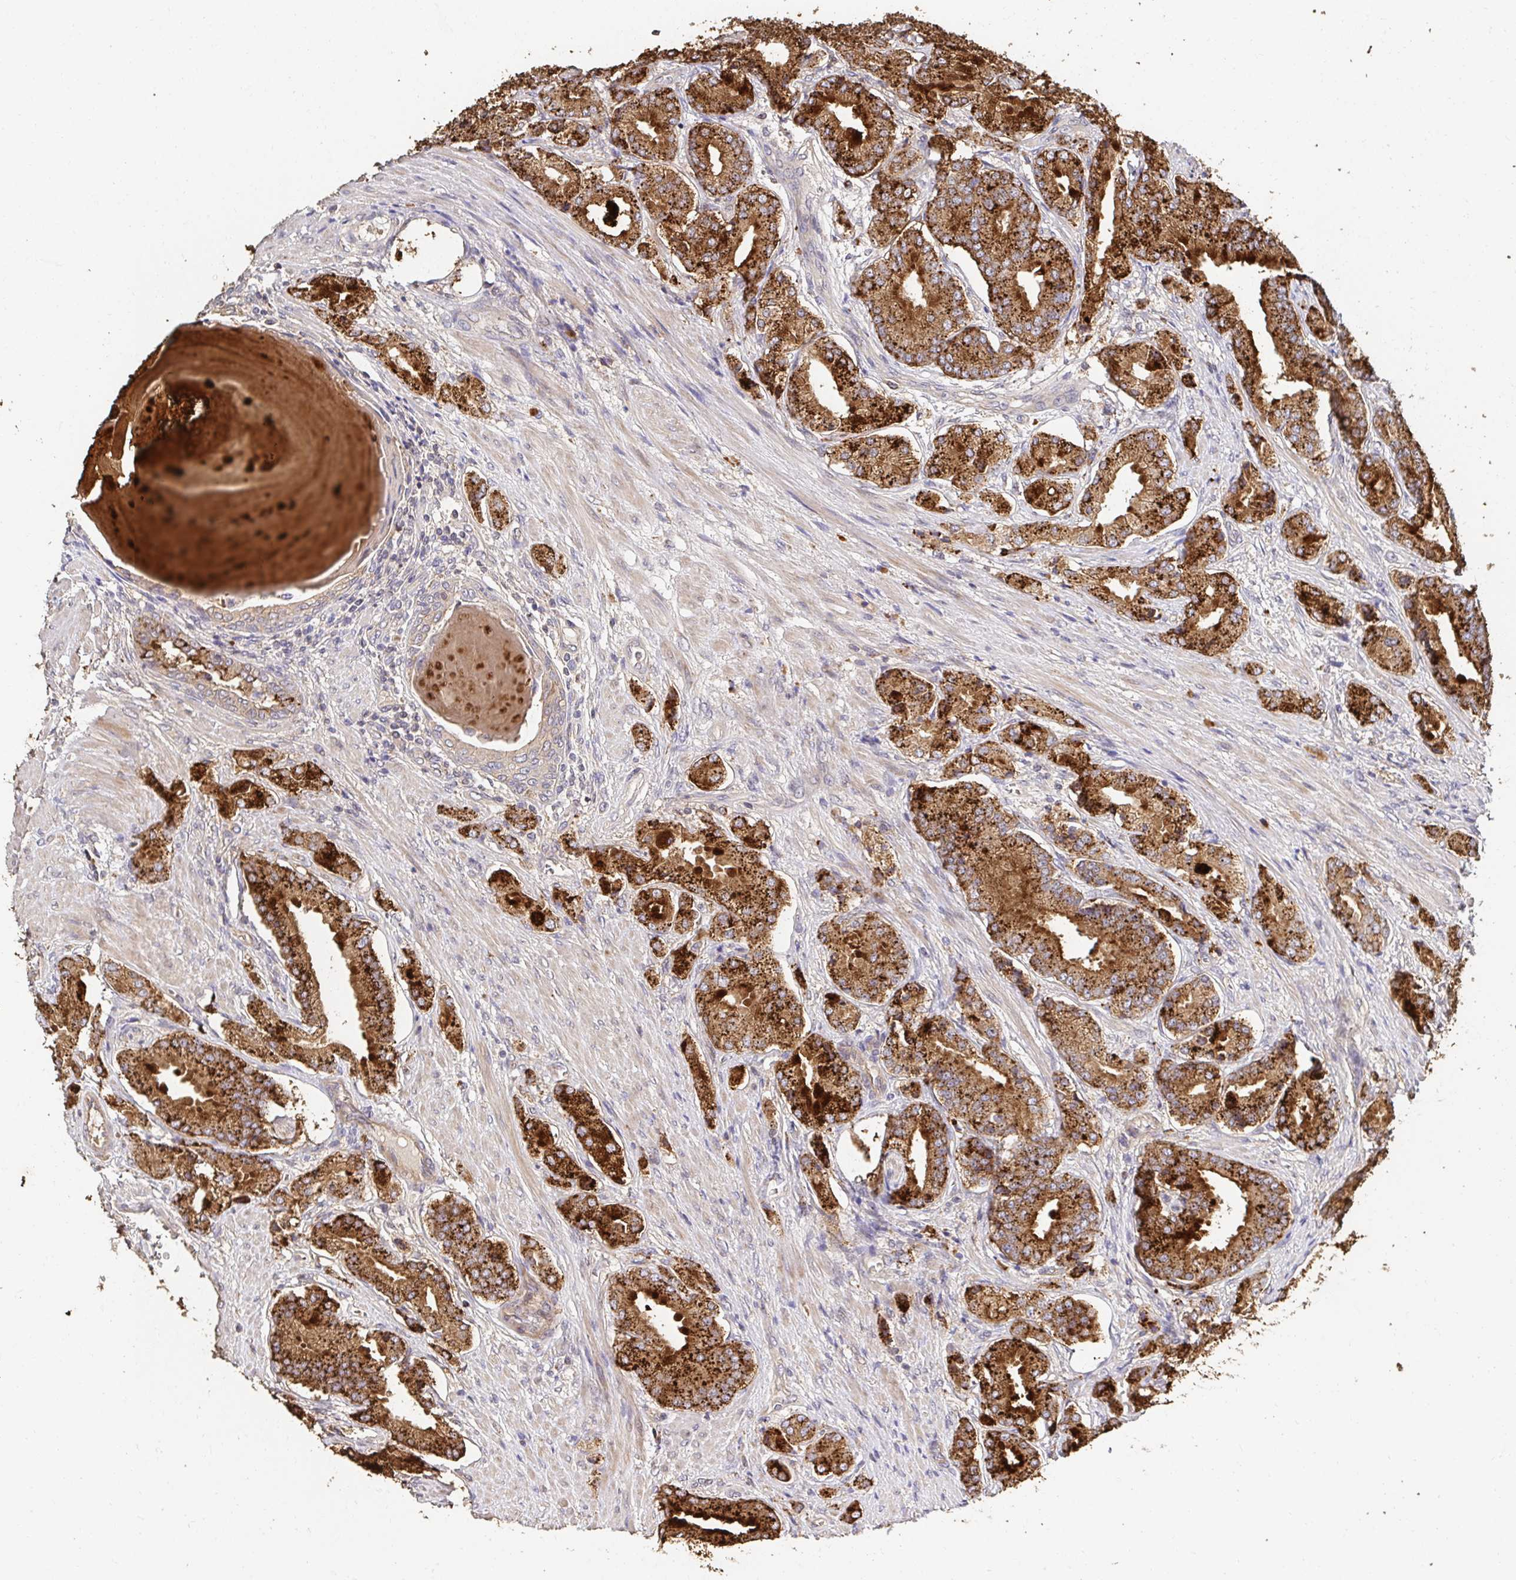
{"staining": {"intensity": "moderate", "quantity": ">75%", "location": "cytoplasmic/membranous"}, "tissue": "prostate cancer", "cell_type": "Tumor cells", "image_type": "cancer", "snomed": [{"axis": "morphology", "description": "Adenocarcinoma, High grade"}, {"axis": "topography", "description": "Prostate and seminal vesicle, NOS"}], "caption": "There is medium levels of moderate cytoplasmic/membranous positivity in tumor cells of prostate high-grade adenocarcinoma, as demonstrated by immunohistochemical staining (brown color).", "gene": "APBB1", "patient": {"sex": "male", "age": 61}}